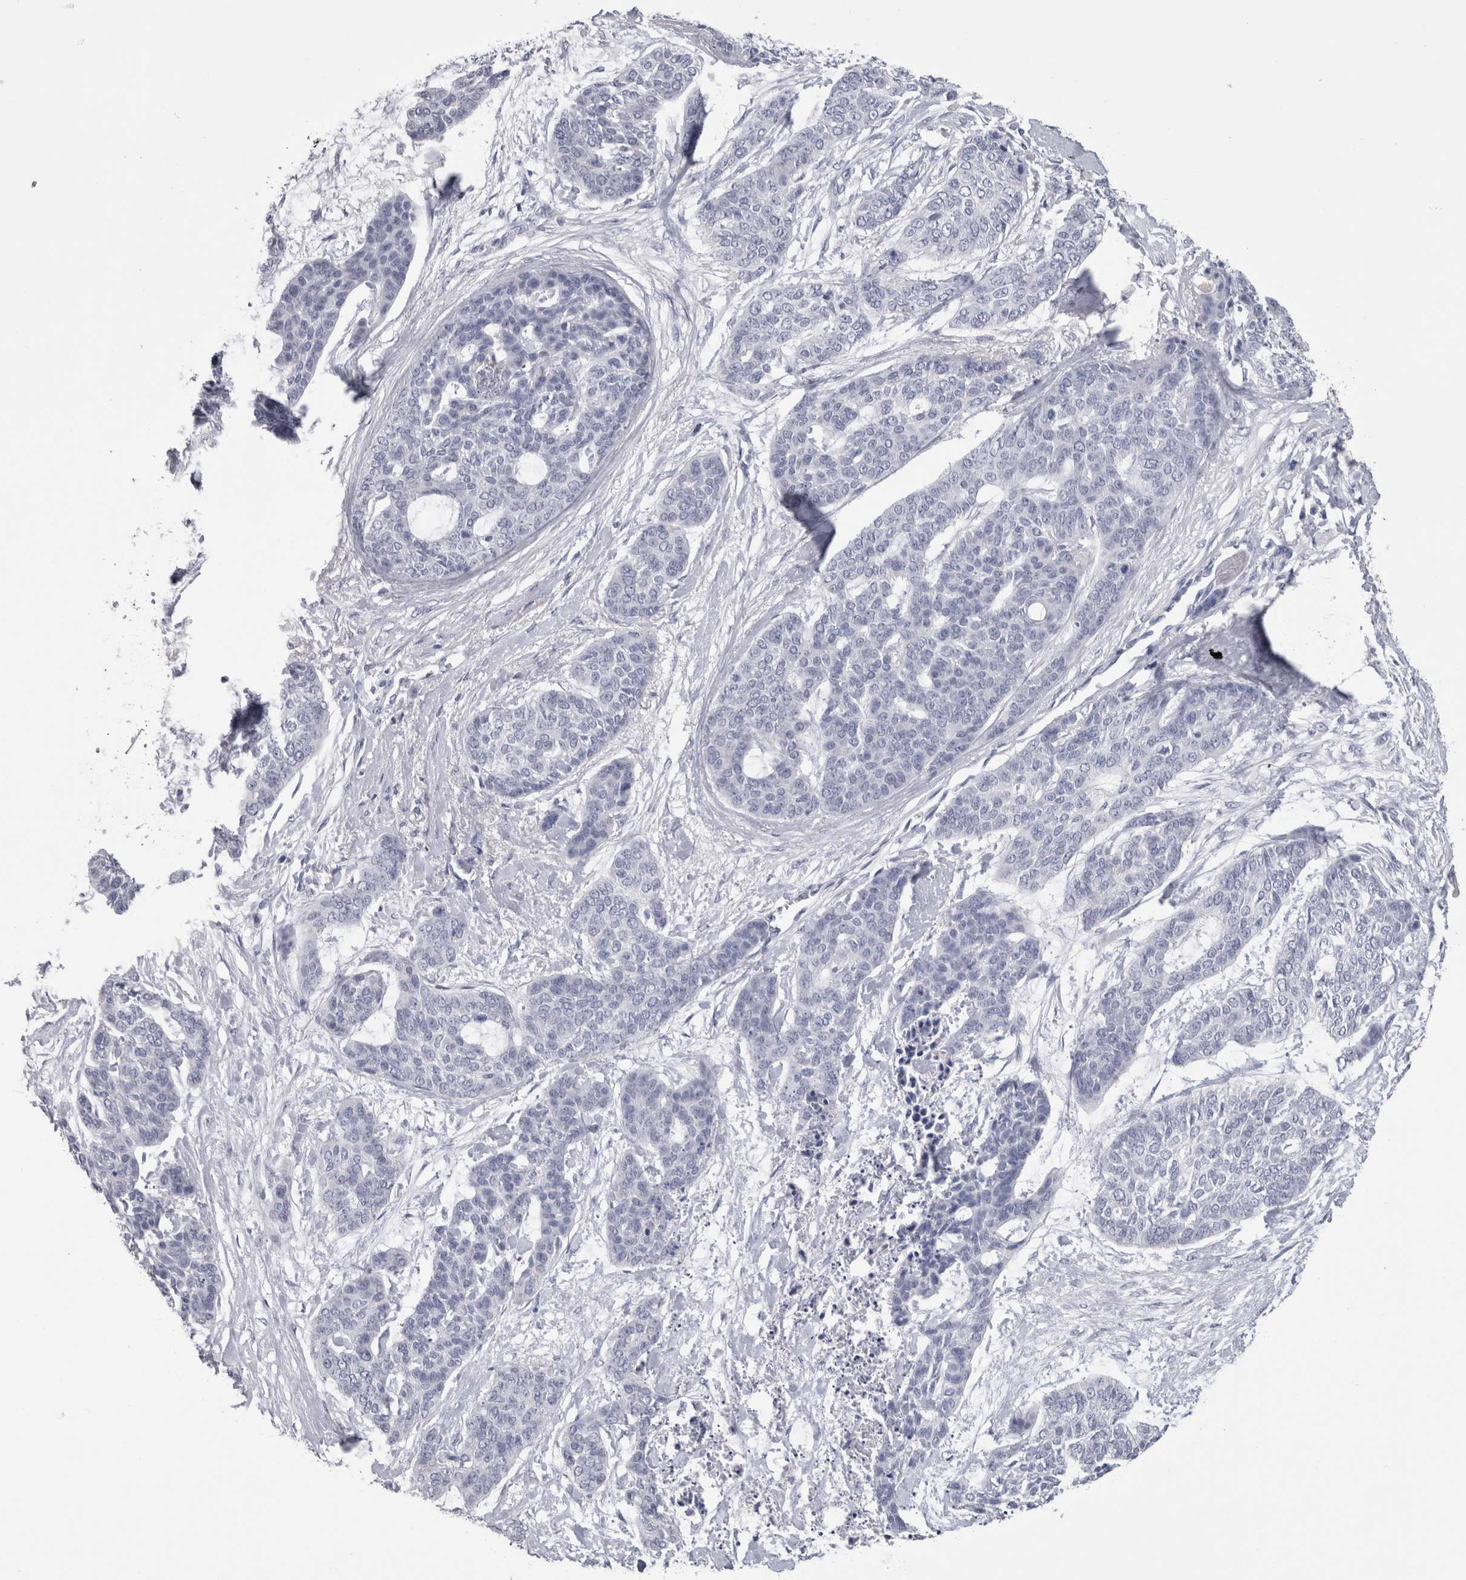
{"staining": {"intensity": "negative", "quantity": "none", "location": "none"}, "tissue": "skin cancer", "cell_type": "Tumor cells", "image_type": "cancer", "snomed": [{"axis": "morphology", "description": "Basal cell carcinoma"}, {"axis": "topography", "description": "Skin"}], "caption": "The histopathology image shows no staining of tumor cells in skin cancer.", "gene": "PTH", "patient": {"sex": "female", "age": 64}}